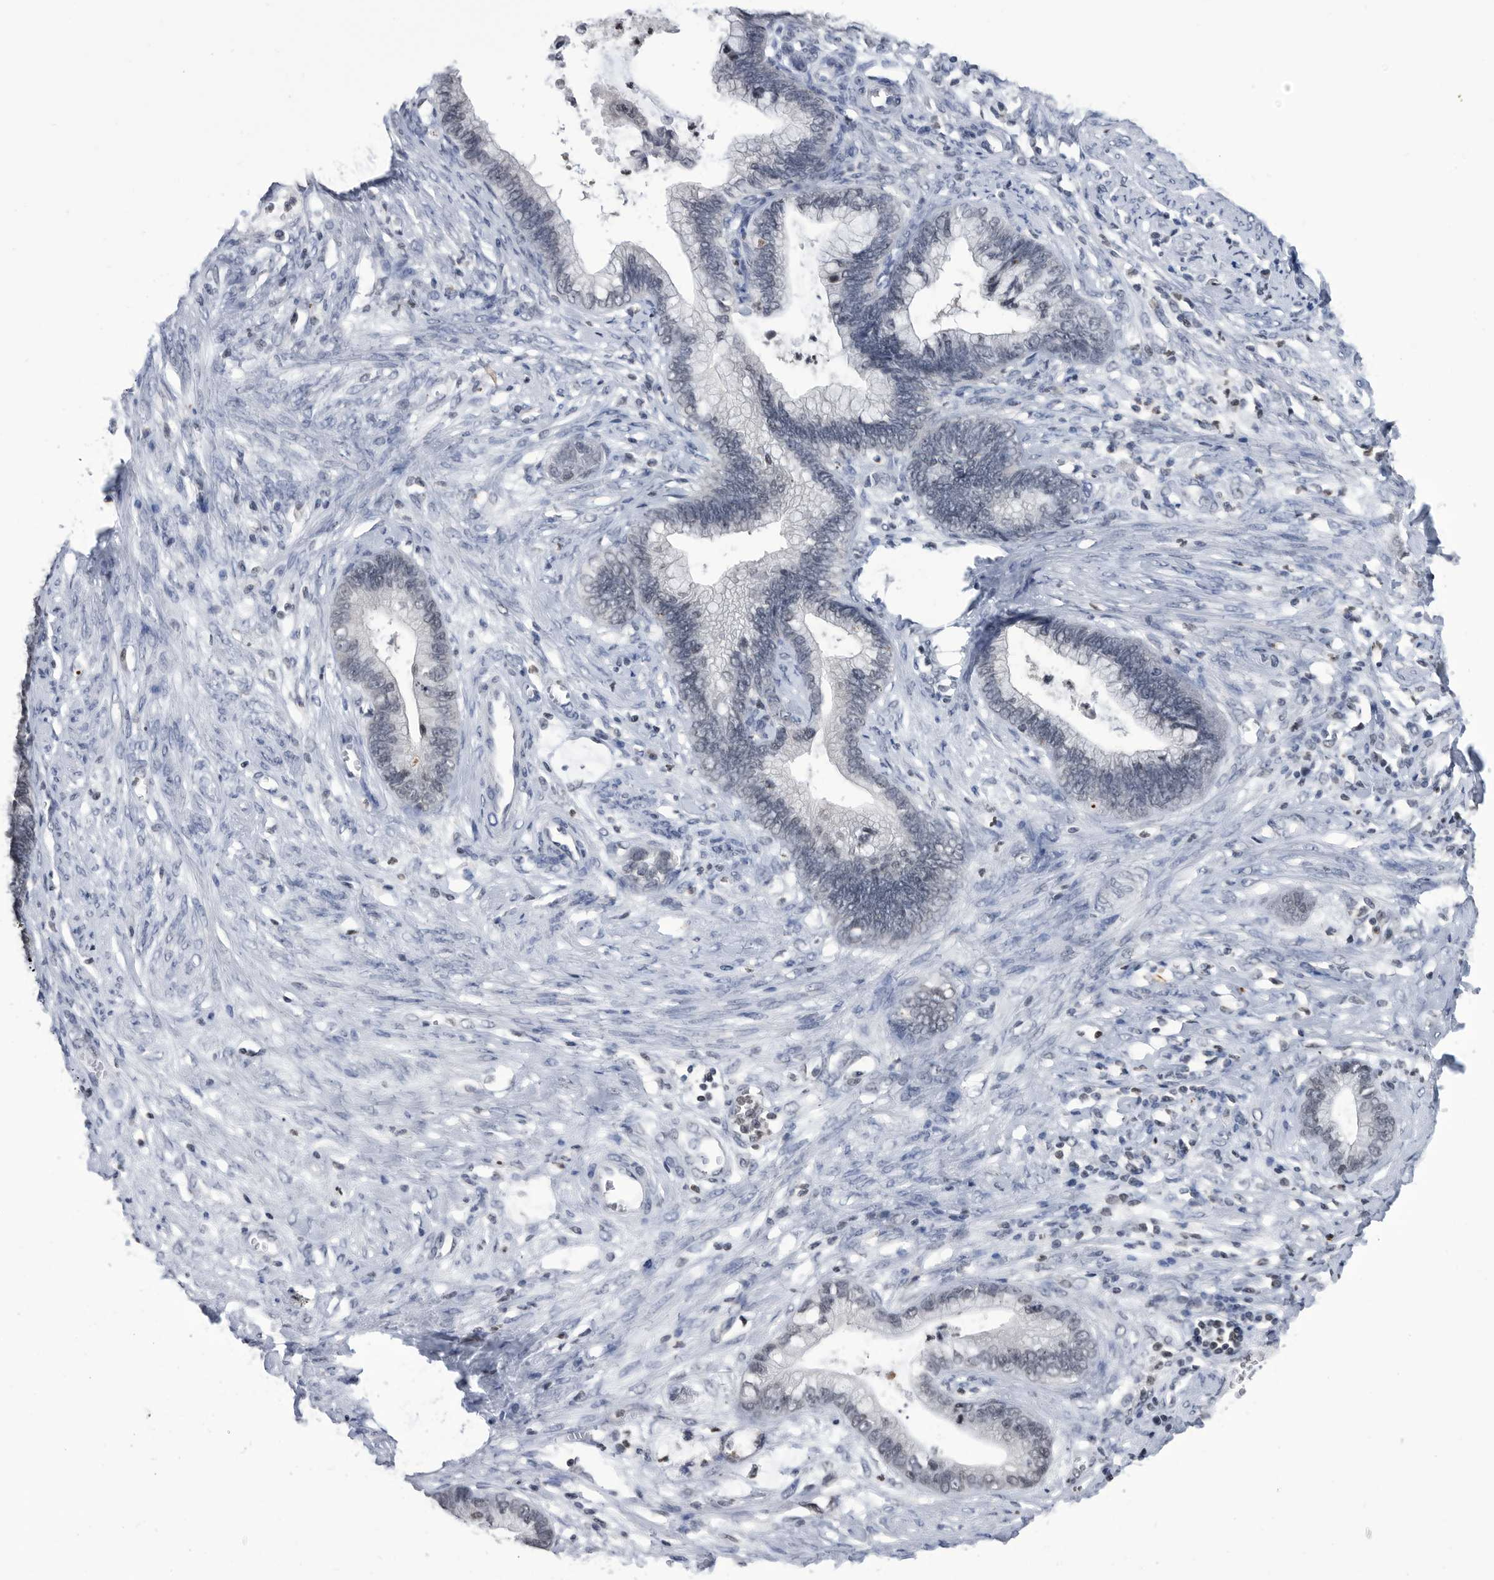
{"staining": {"intensity": "negative", "quantity": "none", "location": "none"}, "tissue": "cervical cancer", "cell_type": "Tumor cells", "image_type": "cancer", "snomed": [{"axis": "morphology", "description": "Adenocarcinoma, NOS"}, {"axis": "topography", "description": "Cervix"}], "caption": "A high-resolution micrograph shows IHC staining of cervical cancer (adenocarcinoma), which demonstrates no significant staining in tumor cells.", "gene": "TSTD1", "patient": {"sex": "female", "age": 44}}